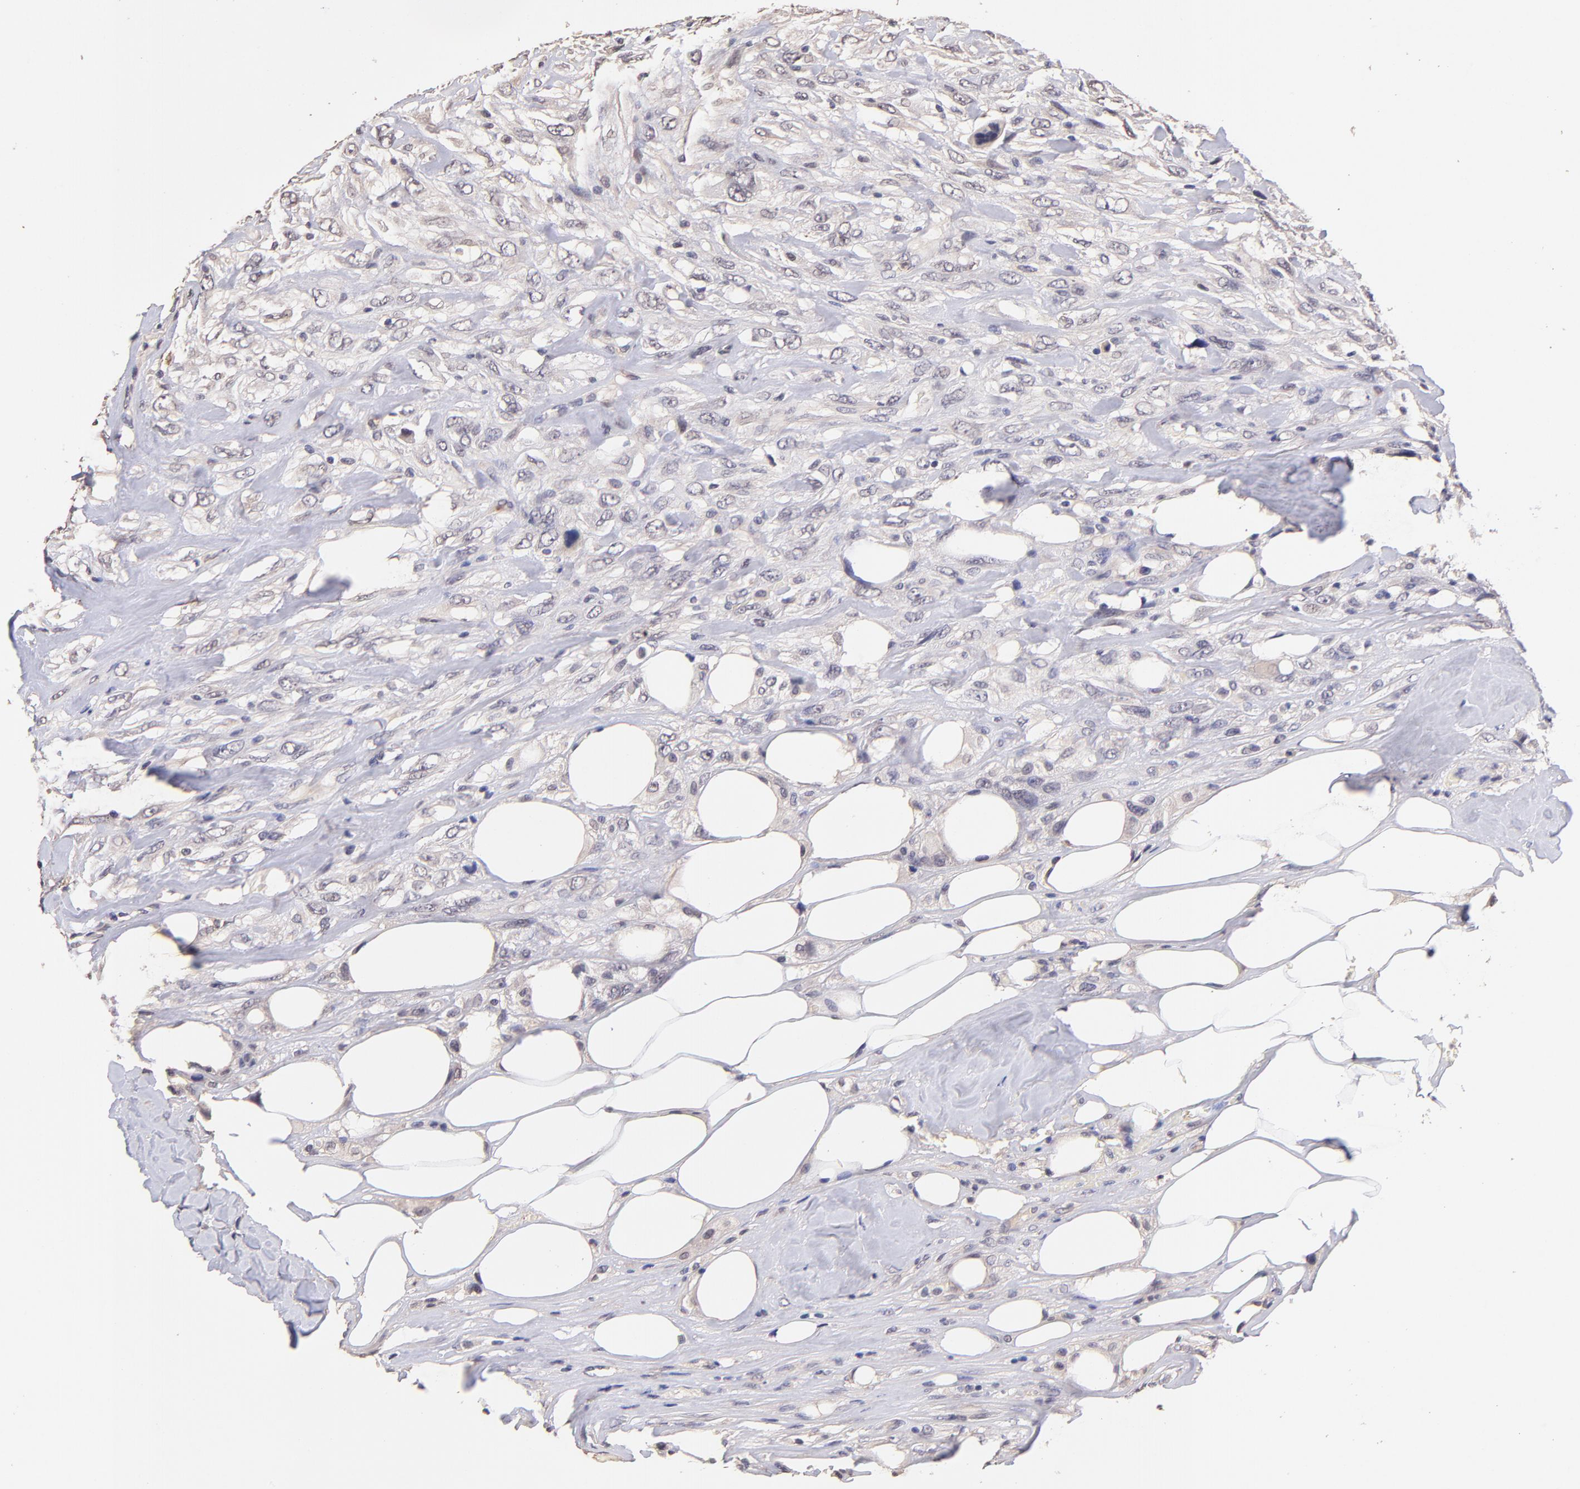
{"staining": {"intensity": "negative", "quantity": "none", "location": "none"}, "tissue": "breast cancer", "cell_type": "Tumor cells", "image_type": "cancer", "snomed": [{"axis": "morphology", "description": "Neoplasm, malignant, NOS"}, {"axis": "topography", "description": "Breast"}], "caption": "An immunohistochemistry histopathology image of breast neoplasm (malignant) is shown. There is no staining in tumor cells of breast neoplasm (malignant). (Stains: DAB IHC with hematoxylin counter stain, Microscopy: brightfield microscopy at high magnification).", "gene": "RNASEL", "patient": {"sex": "female", "age": 50}}